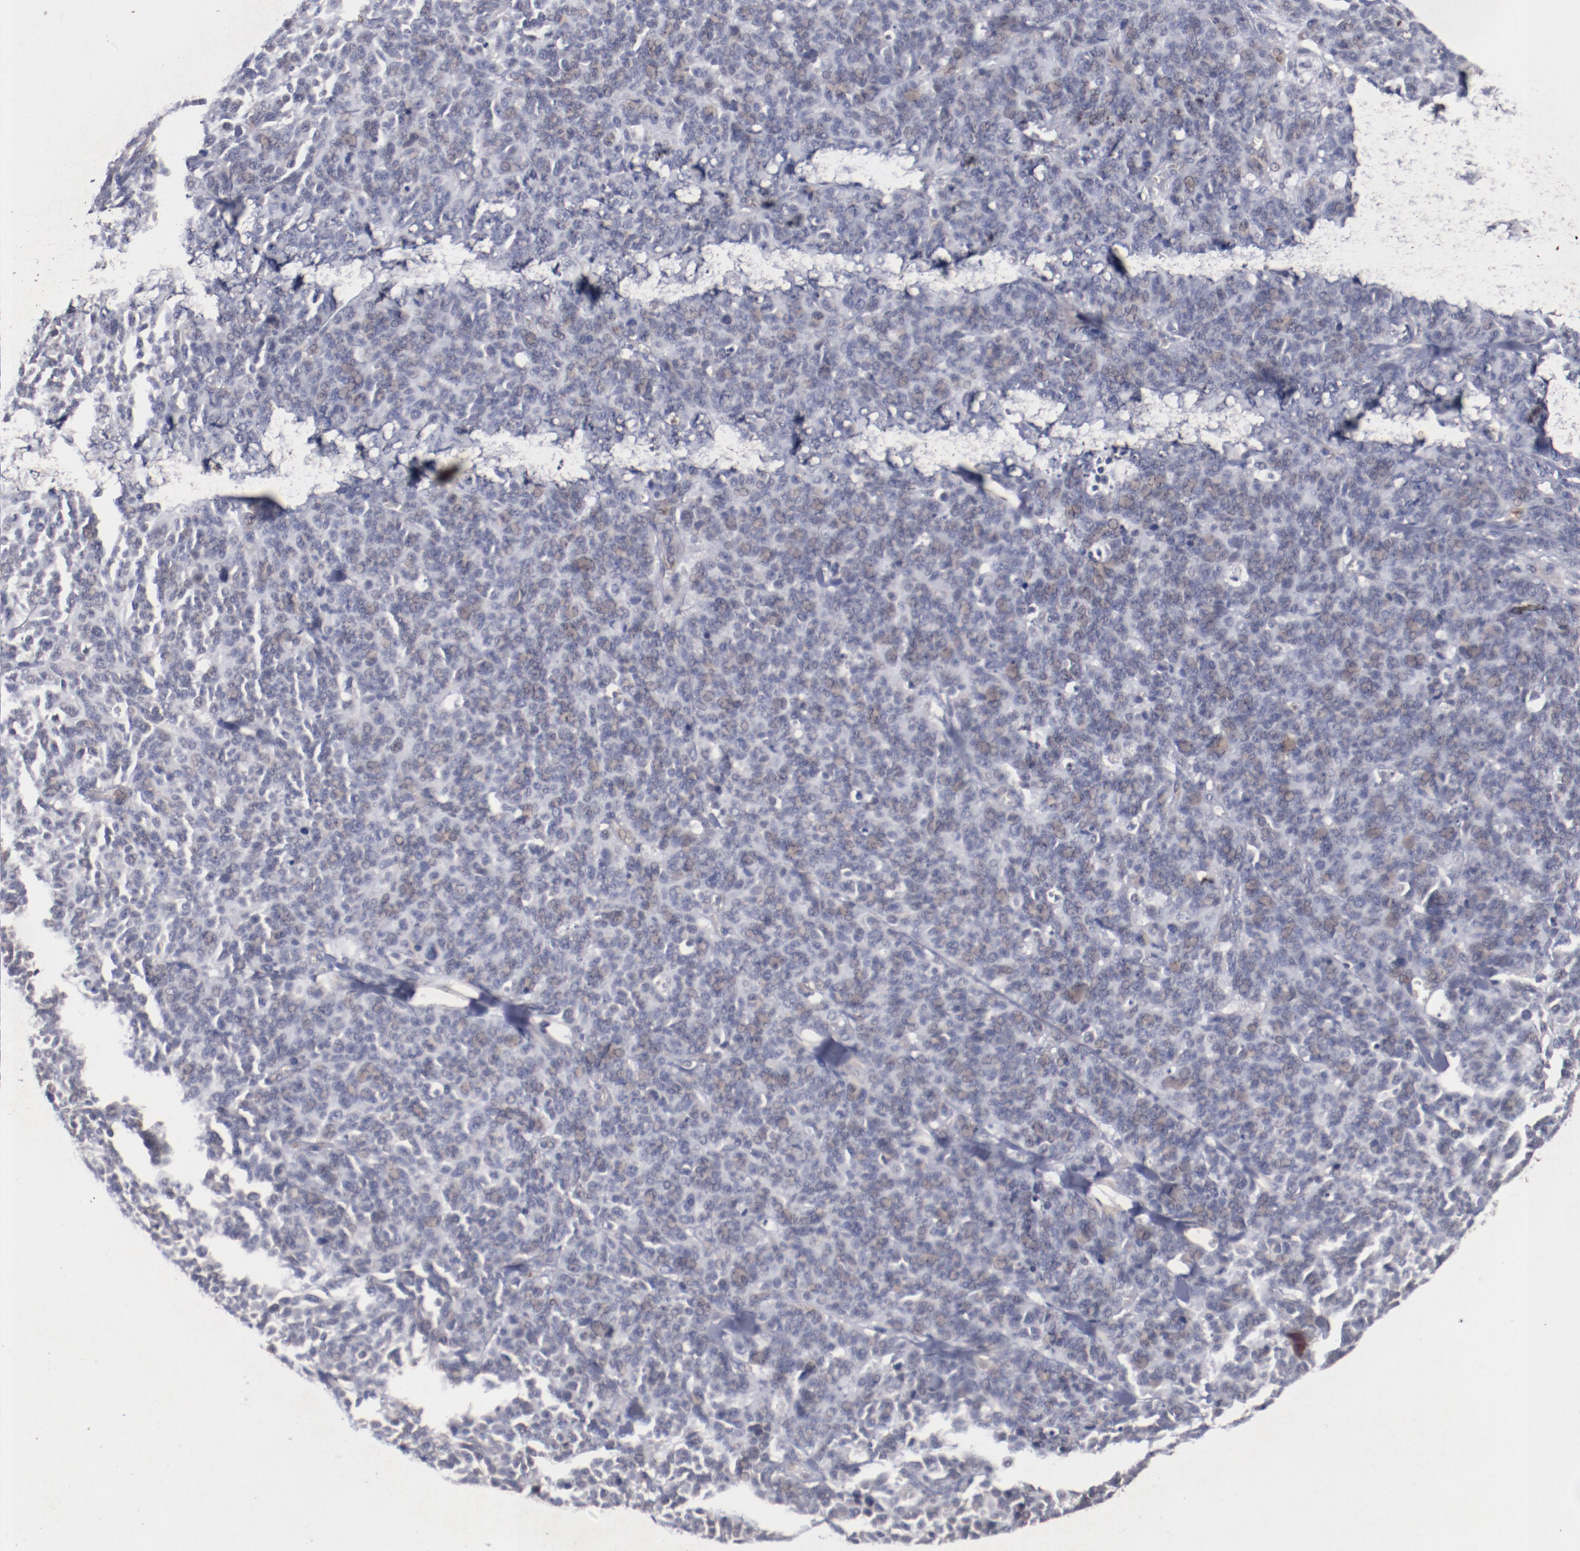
{"staining": {"intensity": "weak", "quantity": "25%-75%", "location": "cytoplasmic/membranous"}, "tissue": "lung cancer", "cell_type": "Tumor cells", "image_type": "cancer", "snomed": [{"axis": "morphology", "description": "Neoplasm, malignant, NOS"}, {"axis": "topography", "description": "Lung"}], "caption": "Weak cytoplasmic/membranous positivity is present in about 25%-75% of tumor cells in lung cancer. The protein of interest is shown in brown color, while the nuclei are stained blue.", "gene": "DIPK2B", "patient": {"sex": "female", "age": 58}}